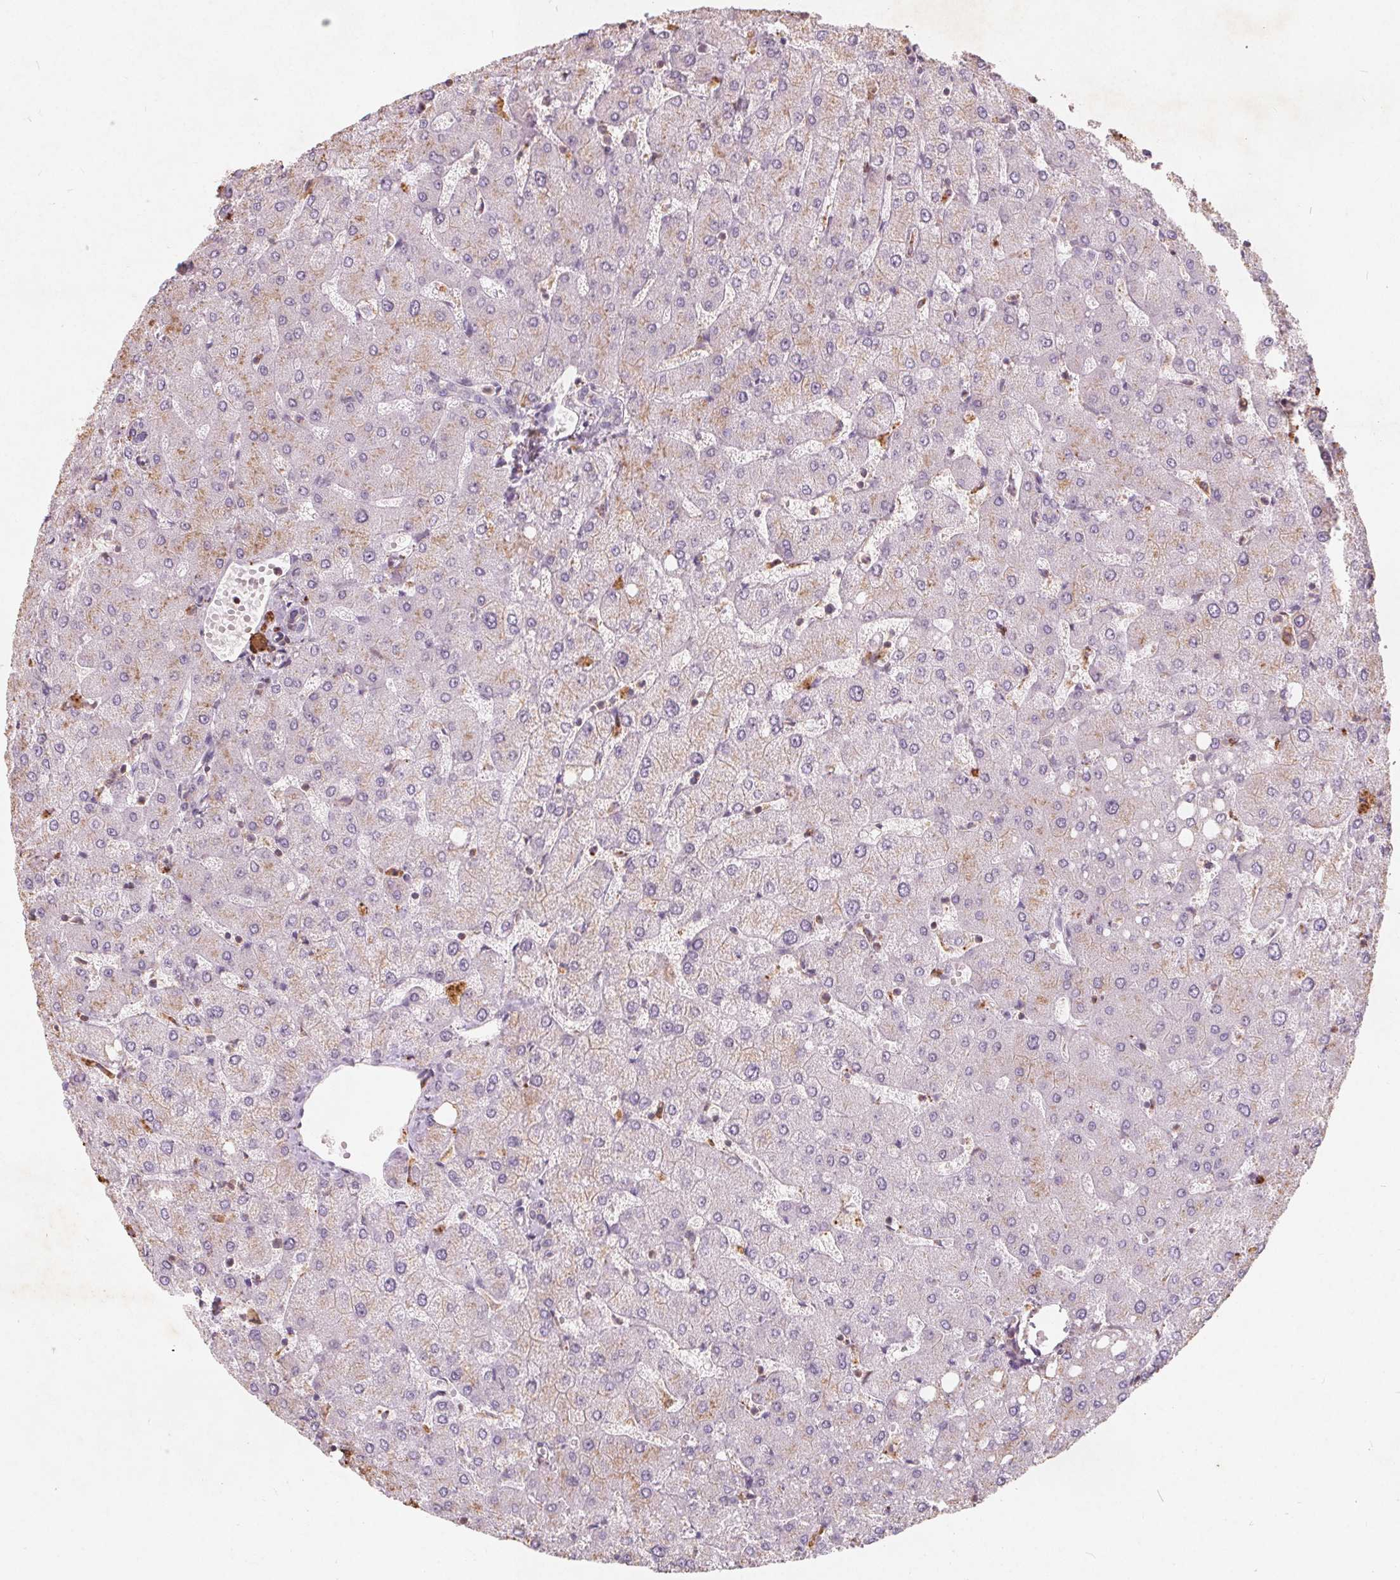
{"staining": {"intensity": "negative", "quantity": "none", "location": "none"}, "tissue": "liver", "cell_type": "Cholangiocytes", "image_type": "normal", "snomed": [{"axis": "morphology", "description": "Normal tissue, NOS"}, {"axis": "topography", "description": "Liver"}], "caption": "An immunohistochemistry image of benign liver is shown. There is no staining in cholangiocytes of liver.", "gene": "C19orf84", "patient": {"sex": "female", "age": 54}}